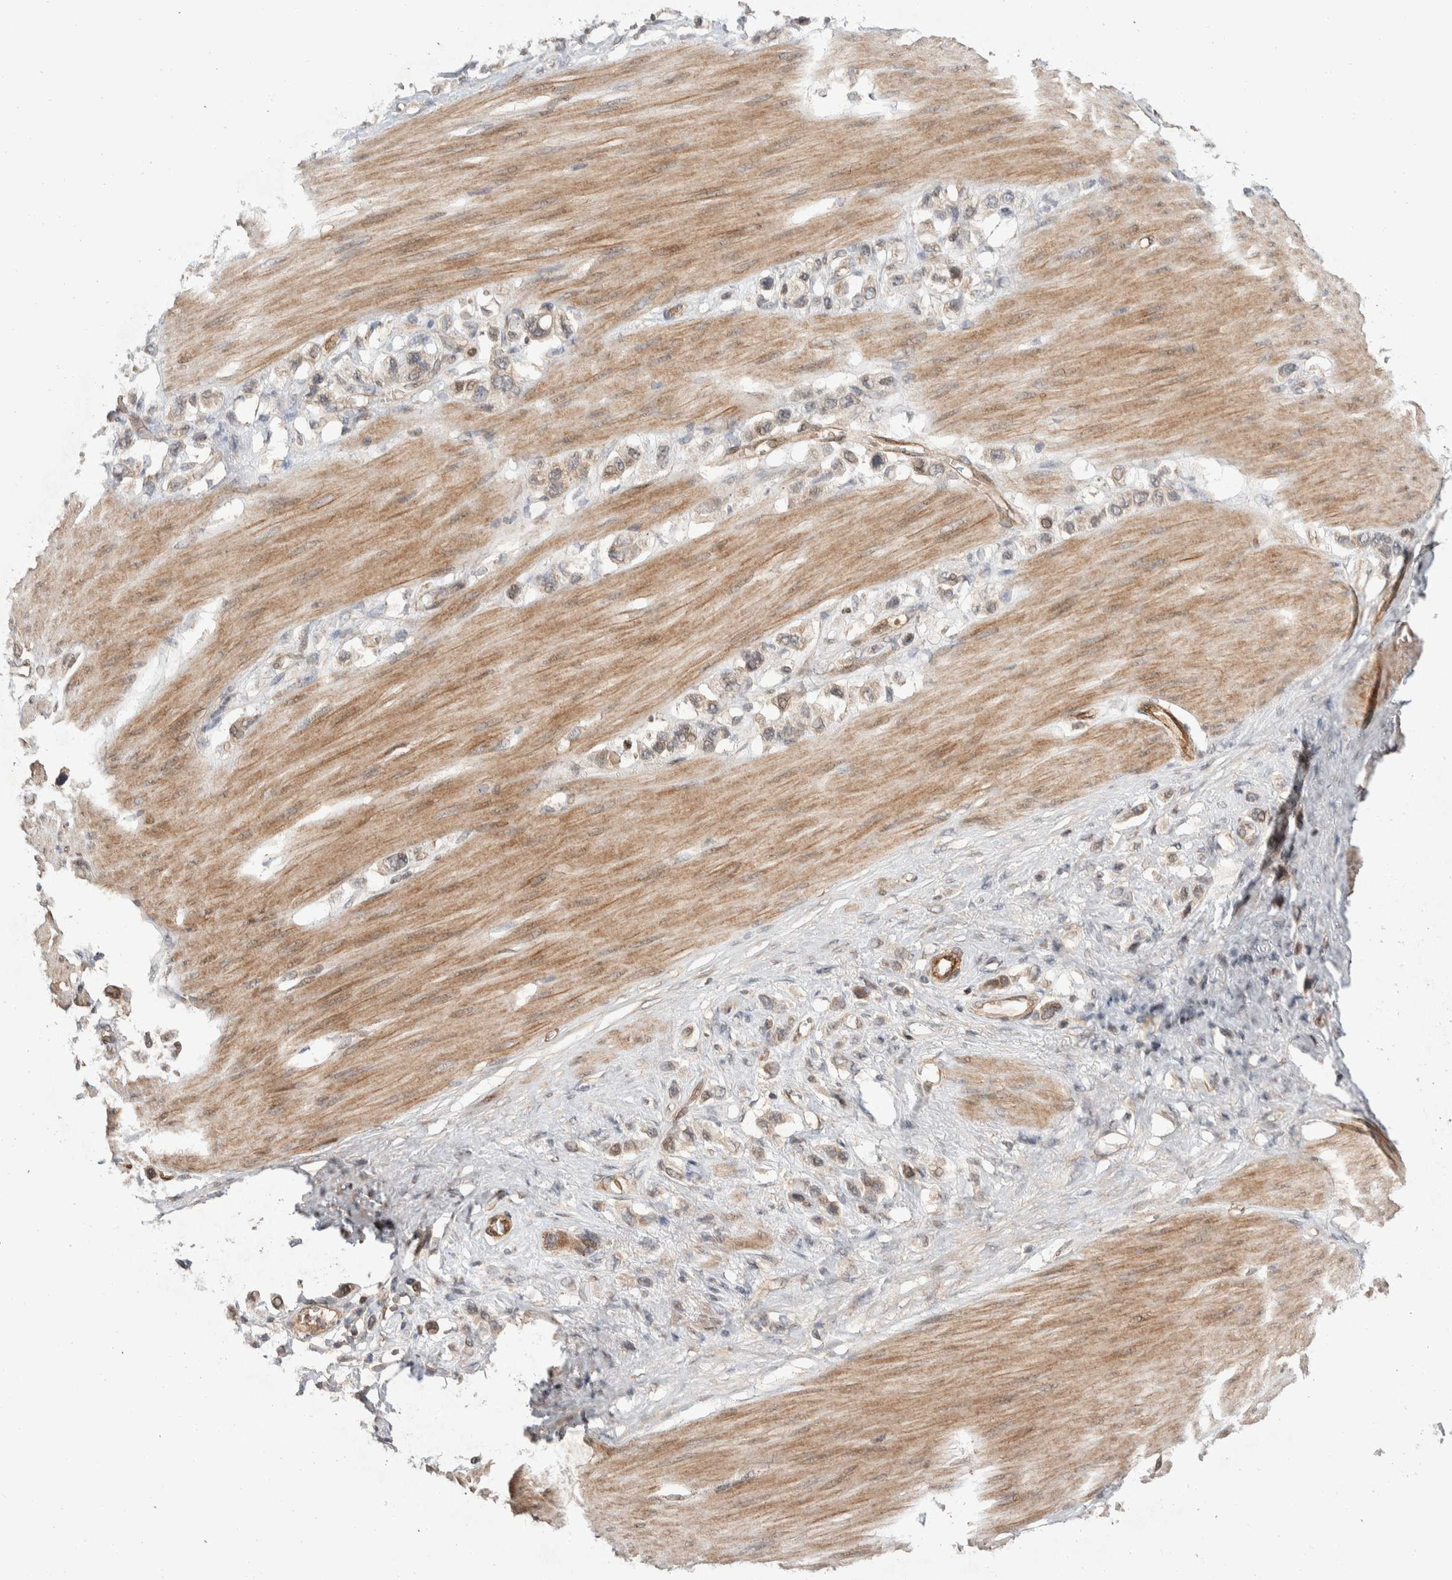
{"staining": {"intensity": "weak", "quantity": ">75%", "location": "cytoplasmic/membranous"}, "tissue": "stomach cancer", "cell_type": "Tumor cells", "image_type": "cancer", "snomed": [{"axis": "morphology", "description": "Adenocarcinoma, NOS"}, {"axis": "topography", "description": "Stomach"}], "caption": "A micrograph showing weak cytoplasmic/membranous expression in approximately >75% of tumor cells in stomach cancer (adenocarcinoma), as visualized by brown immunohistochemical staining.", "gene": "ERC1", "patient": {"sex": "female", "age": 65}}